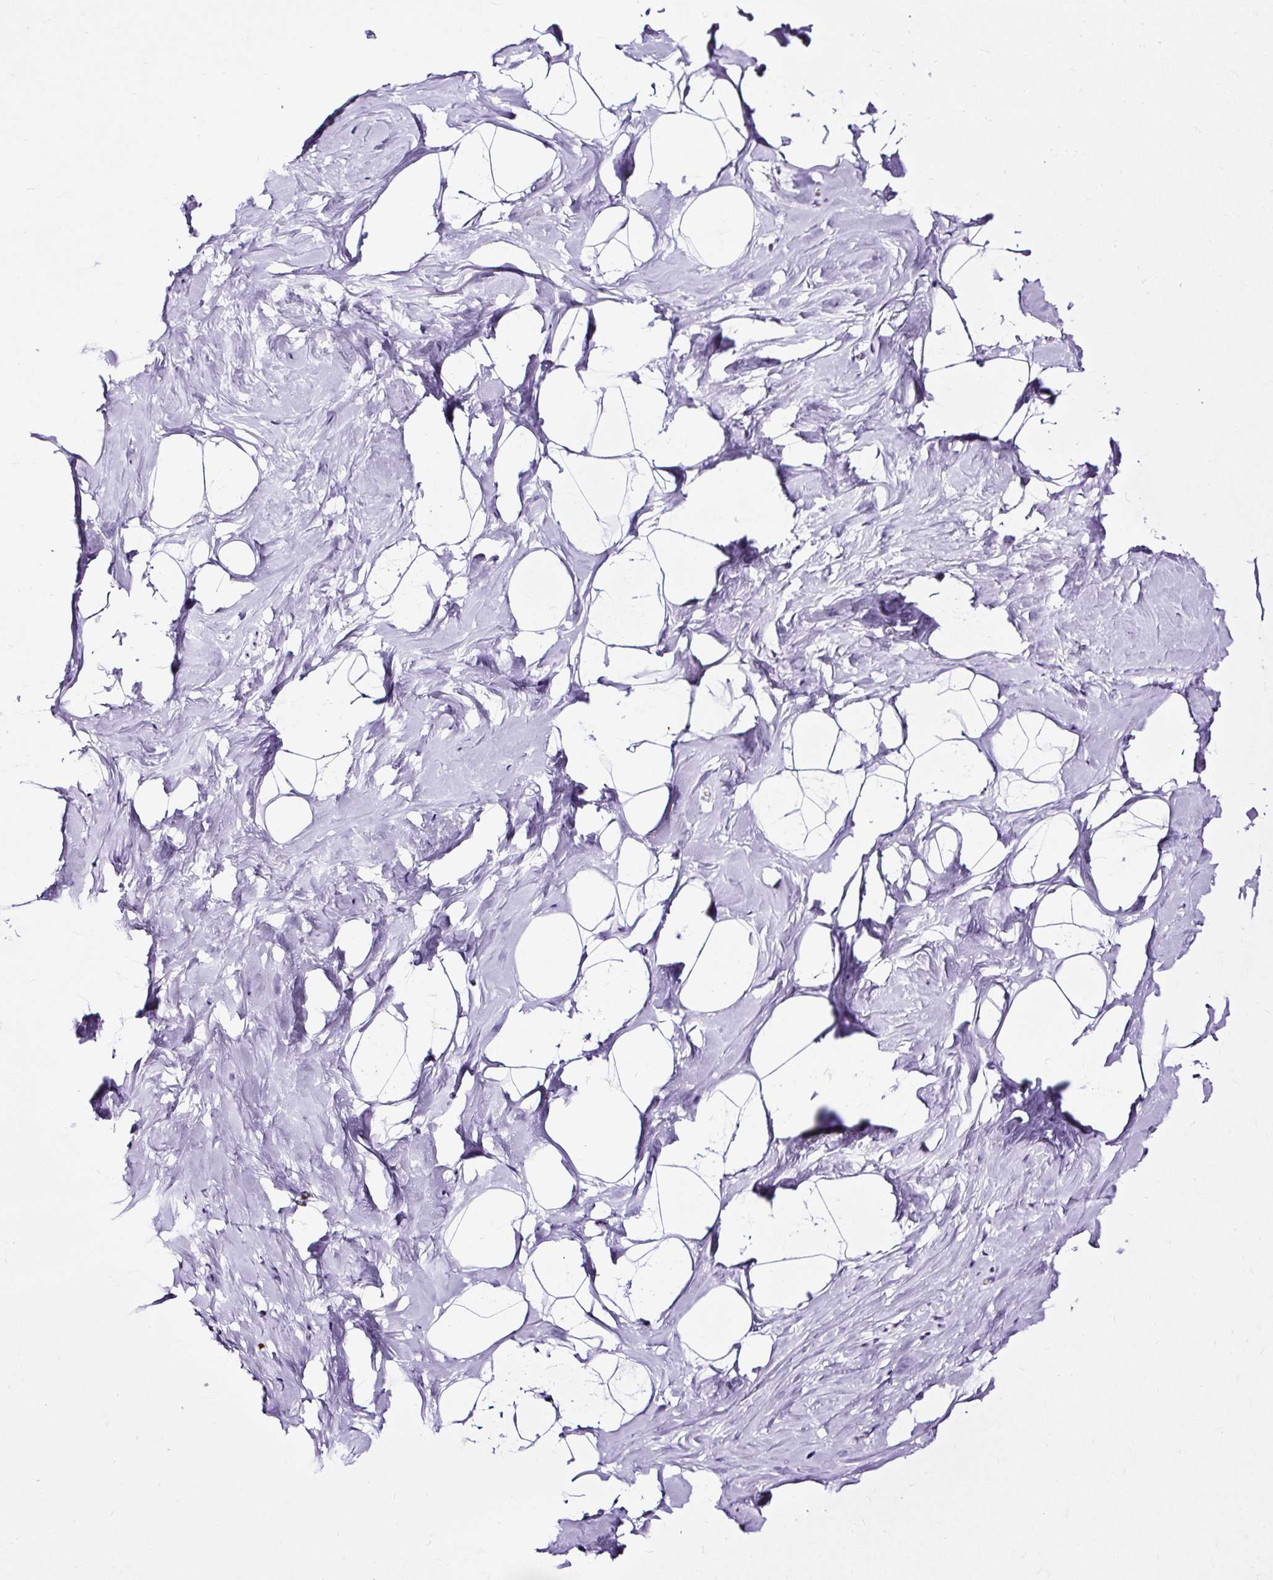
{"staining": {"intensity": "negative", "quantity": "none", "location": "none"}, "tissue": "breast", "cell_type": "Adipocytes", "image_type": "normal", "snomed": [{"axis": "morphology", "description": "Normal tissue, NOS"}, {"axis": "topography", "description": "Breast"}], "caption": "High power microscopy micrograph of an IHC photomicrograph of normal breast, revealing no significant expression in adipocytes.", "gene": "SLC7A8", "patient": {"sex": "female", "age": 32}}